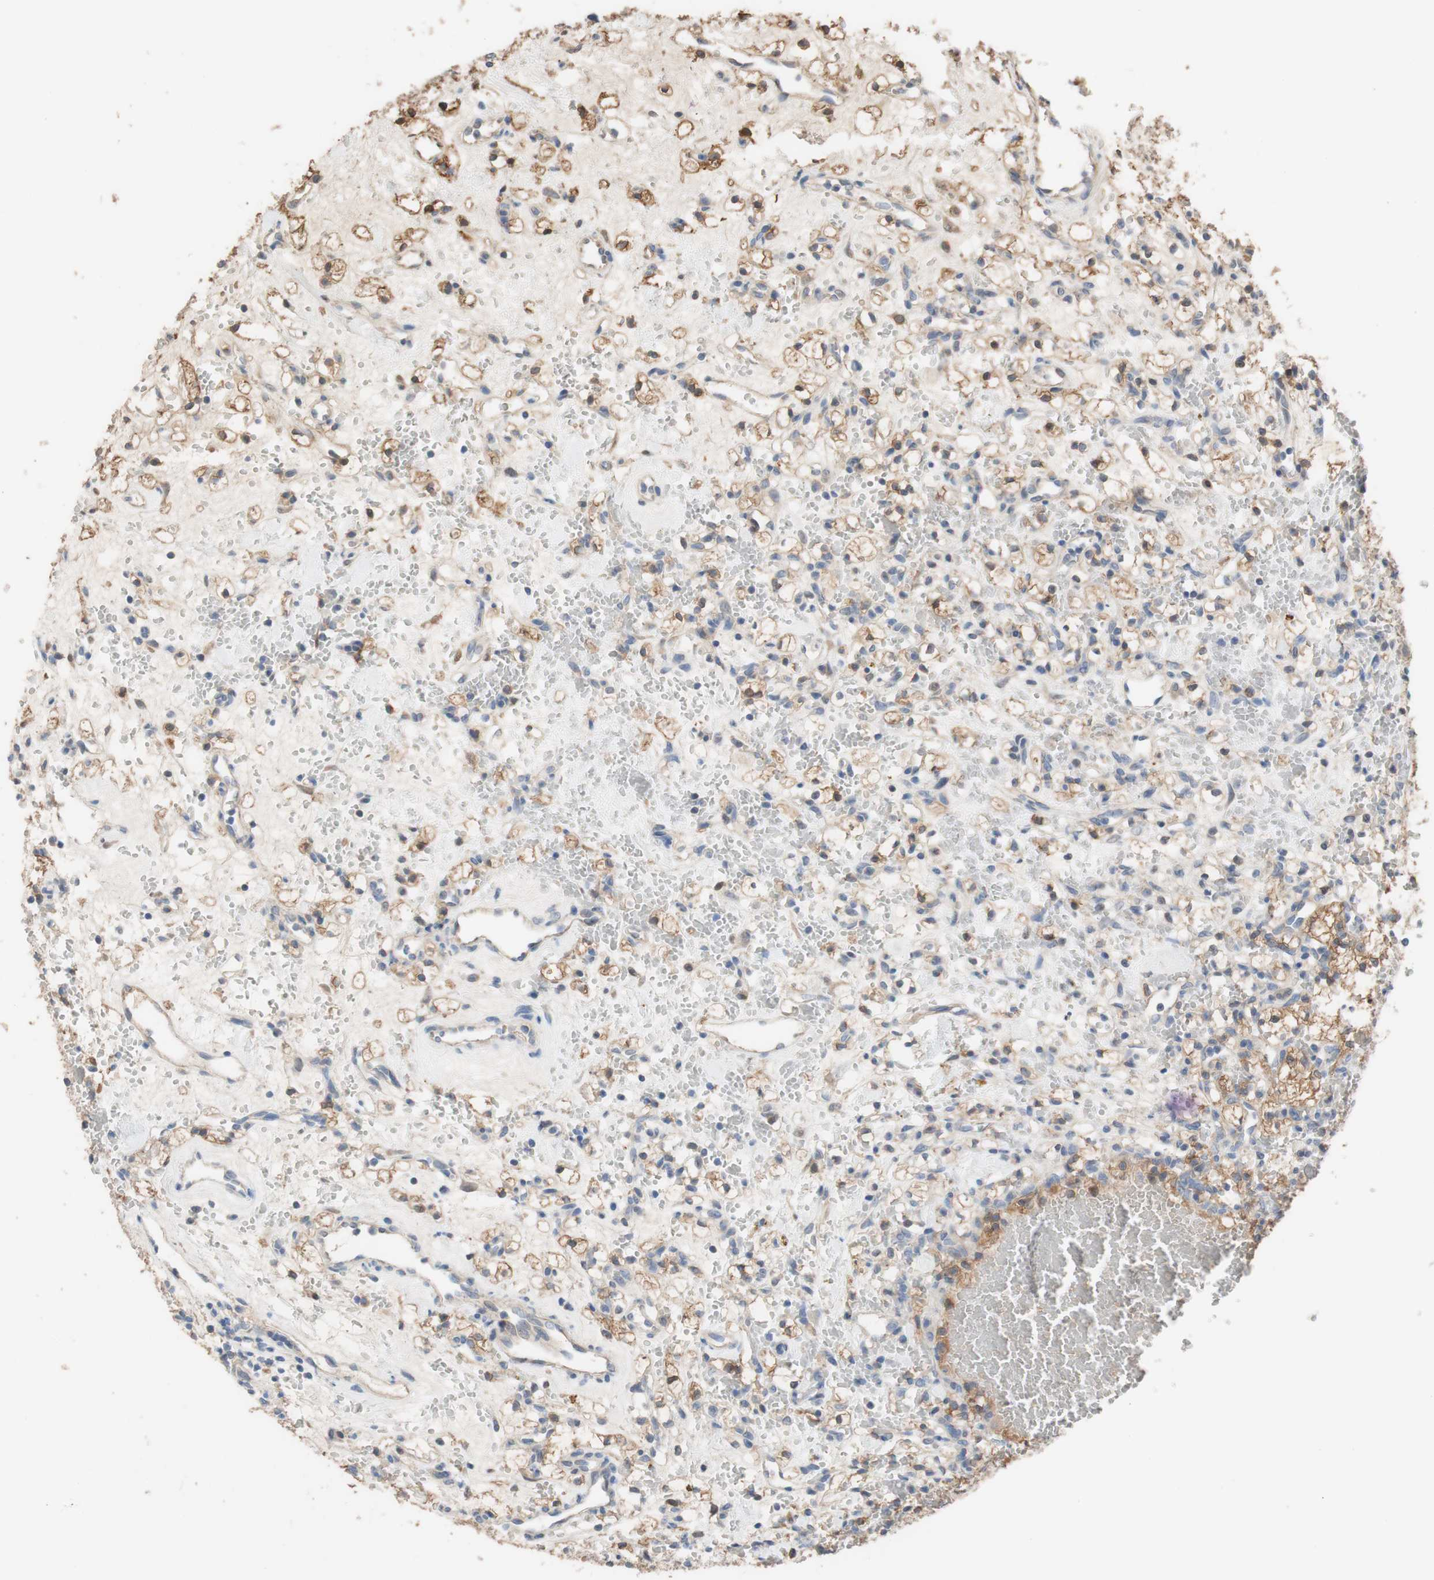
{"staining": {"intensity": "strong", "quantity": ">75%", "location": "cytoplasmic/membranous"}, "tissue": "renal cancer", "cell_type": "Tumor cells", "image_type": "cancer", "snomed": [{"axis": "morphology", "description": "Adenocarcinoma, NOS"}, {"axis": "topography", "description": "Kidney"}], "caption": "Immunohistochemistry of adenocarcinoma (renal) exhibits high levels of strong cytoplasmic/membranous positivity in approximately >75% of tumor cells. (DAB IHC, brown staining for protein, blue staining for nuclei).", "gene": "ALDH1A2", "patient": {"sex": "female", "age": 60}}